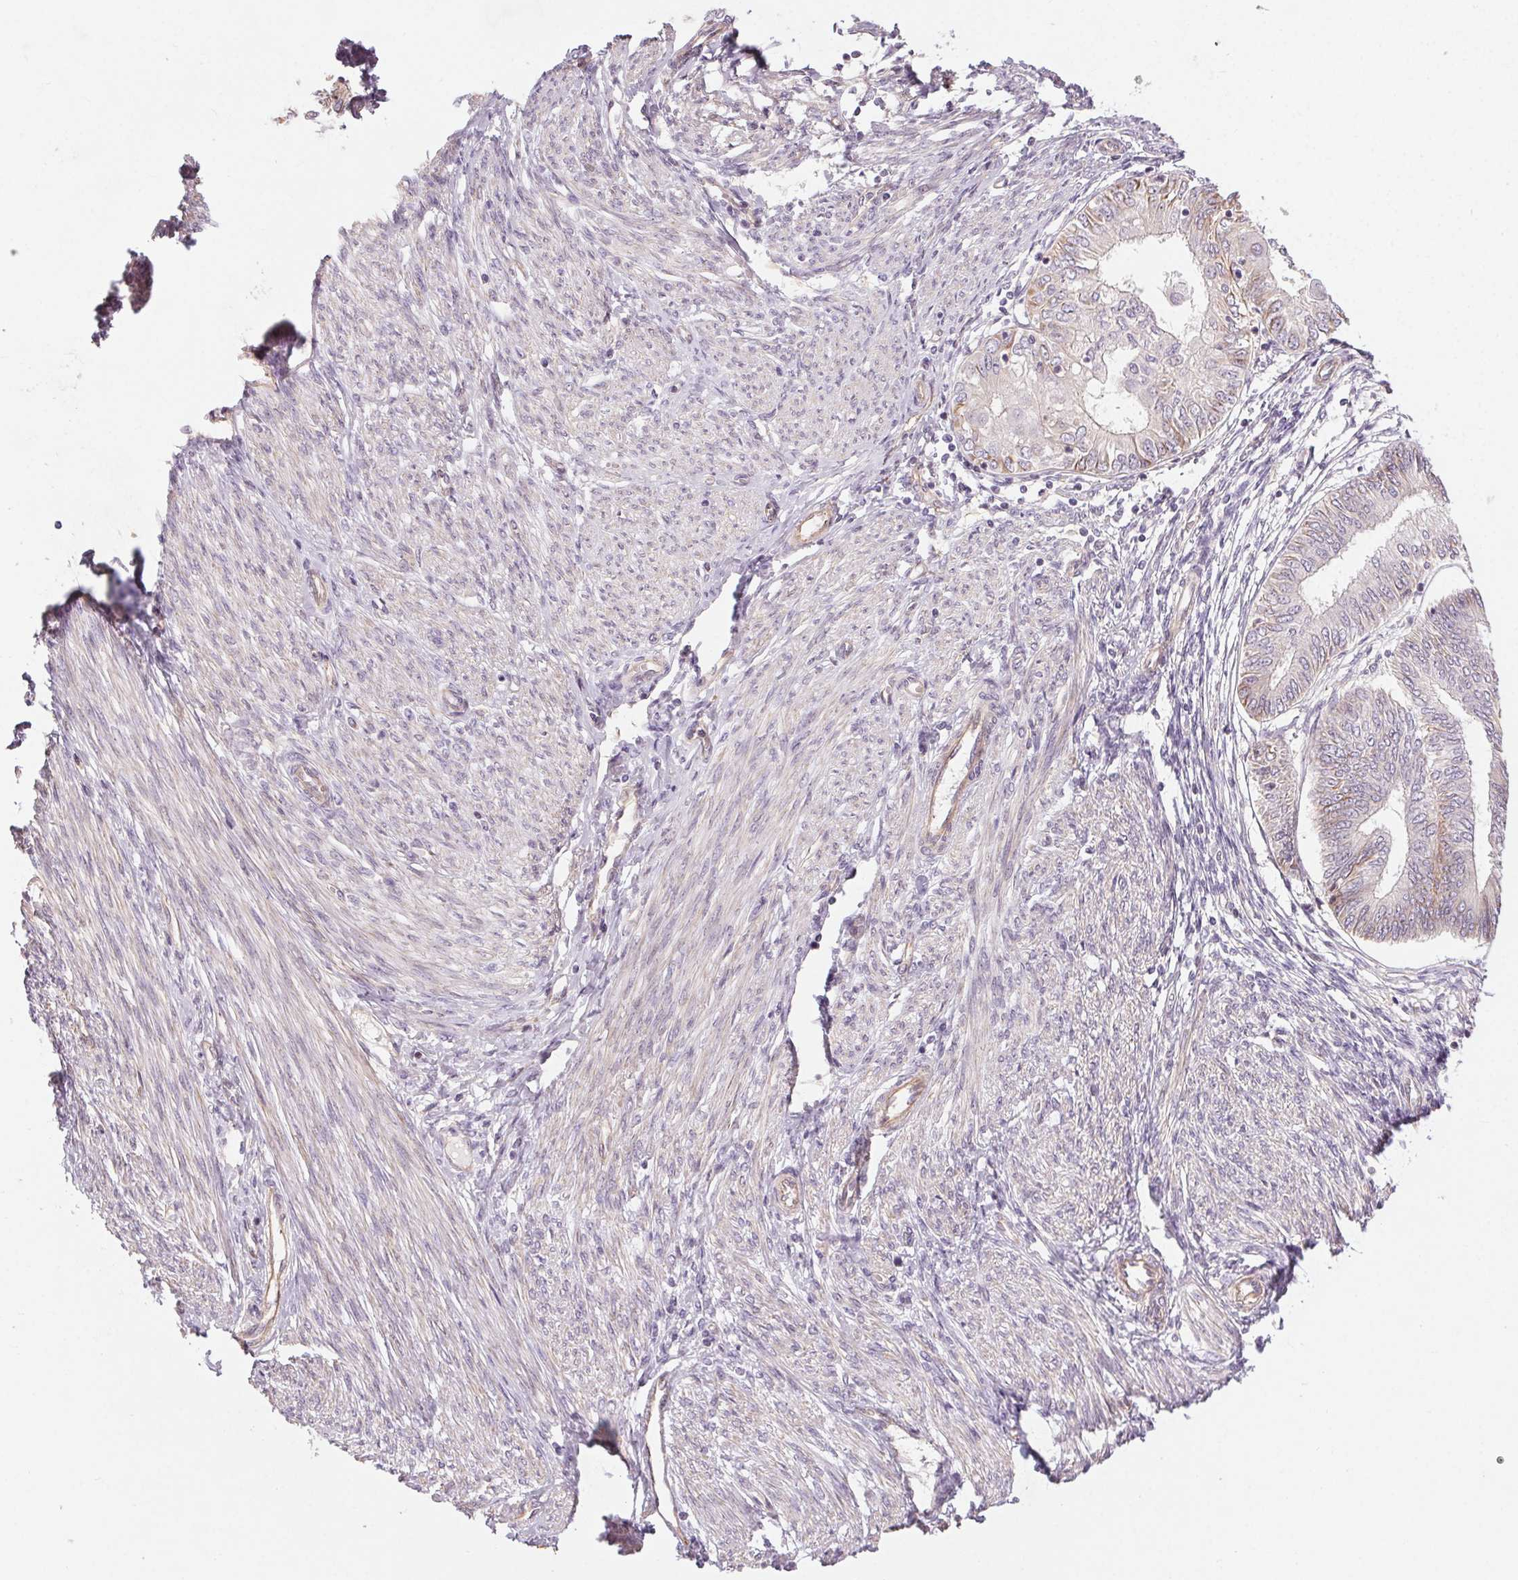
{"staining": {"intensity": "weak", "quantity": "<25%", "location": "cytoplasmic/membranous"}, "tissue": "endometrial cancer", "cell_type": "Tumor cells", "image_type": "cancer", "snomed": [{"axis": "morphology", "description": "Adenocarcinoma, NOS"}, {"axis": "topography", "description": "Endometrium"}], "caption": "Tumor cells show no significant protein expression in endometrial adenocarcinoma.", "gene": "CCSER1", "patient": {"sex": "female", "age": 68}}